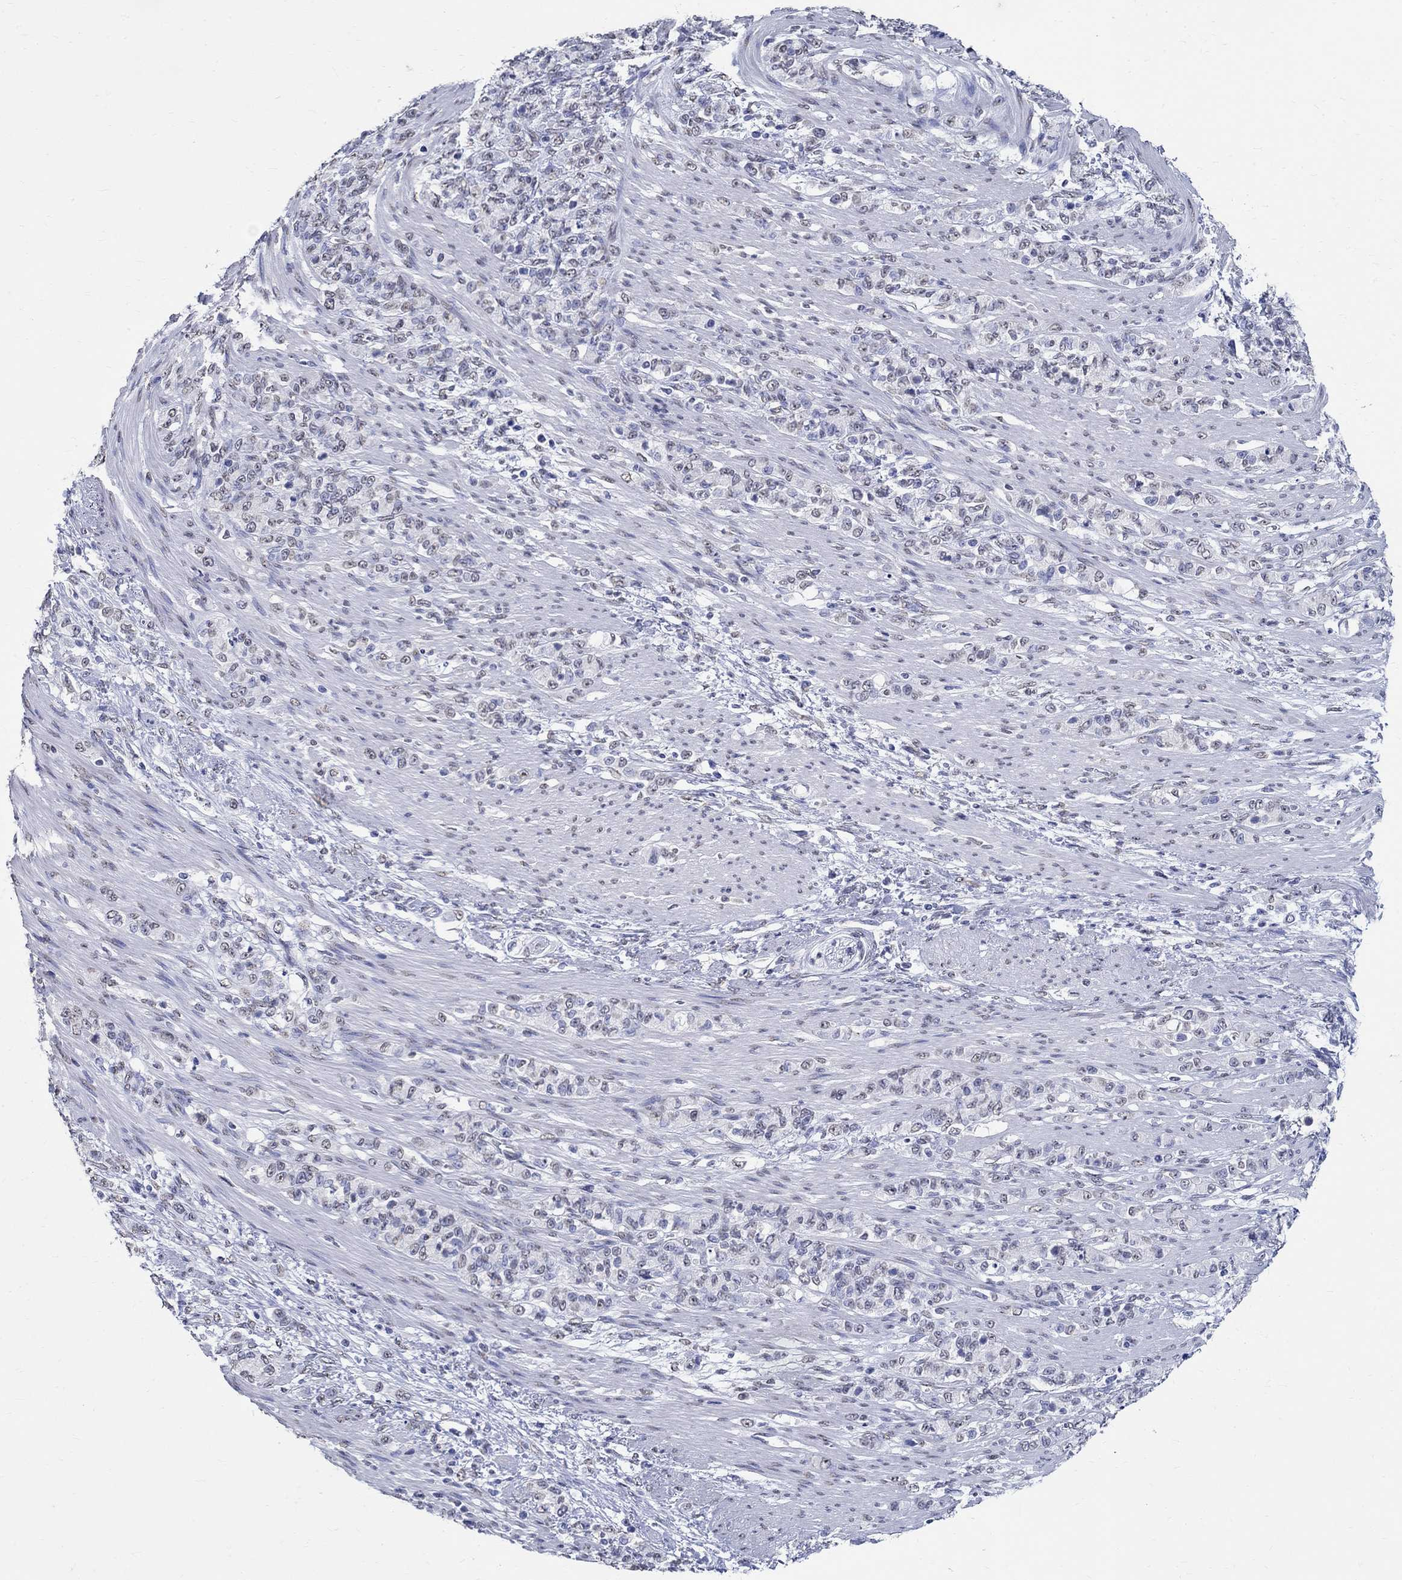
{"staining": {"intensity": "negative", "quantity": "none", "location": "none"}, "tissue": "stomach cancer", "cell_type": "Tumor cells", "image_type": "cancer", "snomed": [{"axis": "morphology", "description": "Normal tissue, NOS"}, {"axis": "morphology", "description": "Adenocarcinoma, NOS"}, {"axis": "topography", "description": "Stomach"}], "caption": "Tumor cells show no significant protein staining in stomach adenocarcinoma. Brightfield microscopy of immunohistochemistry stained with DAB (brown) and hematoxylin (blue), captured at high magnification.", "gene": "TSPAN16", "patient": {"sex": "female", "age": 79}}